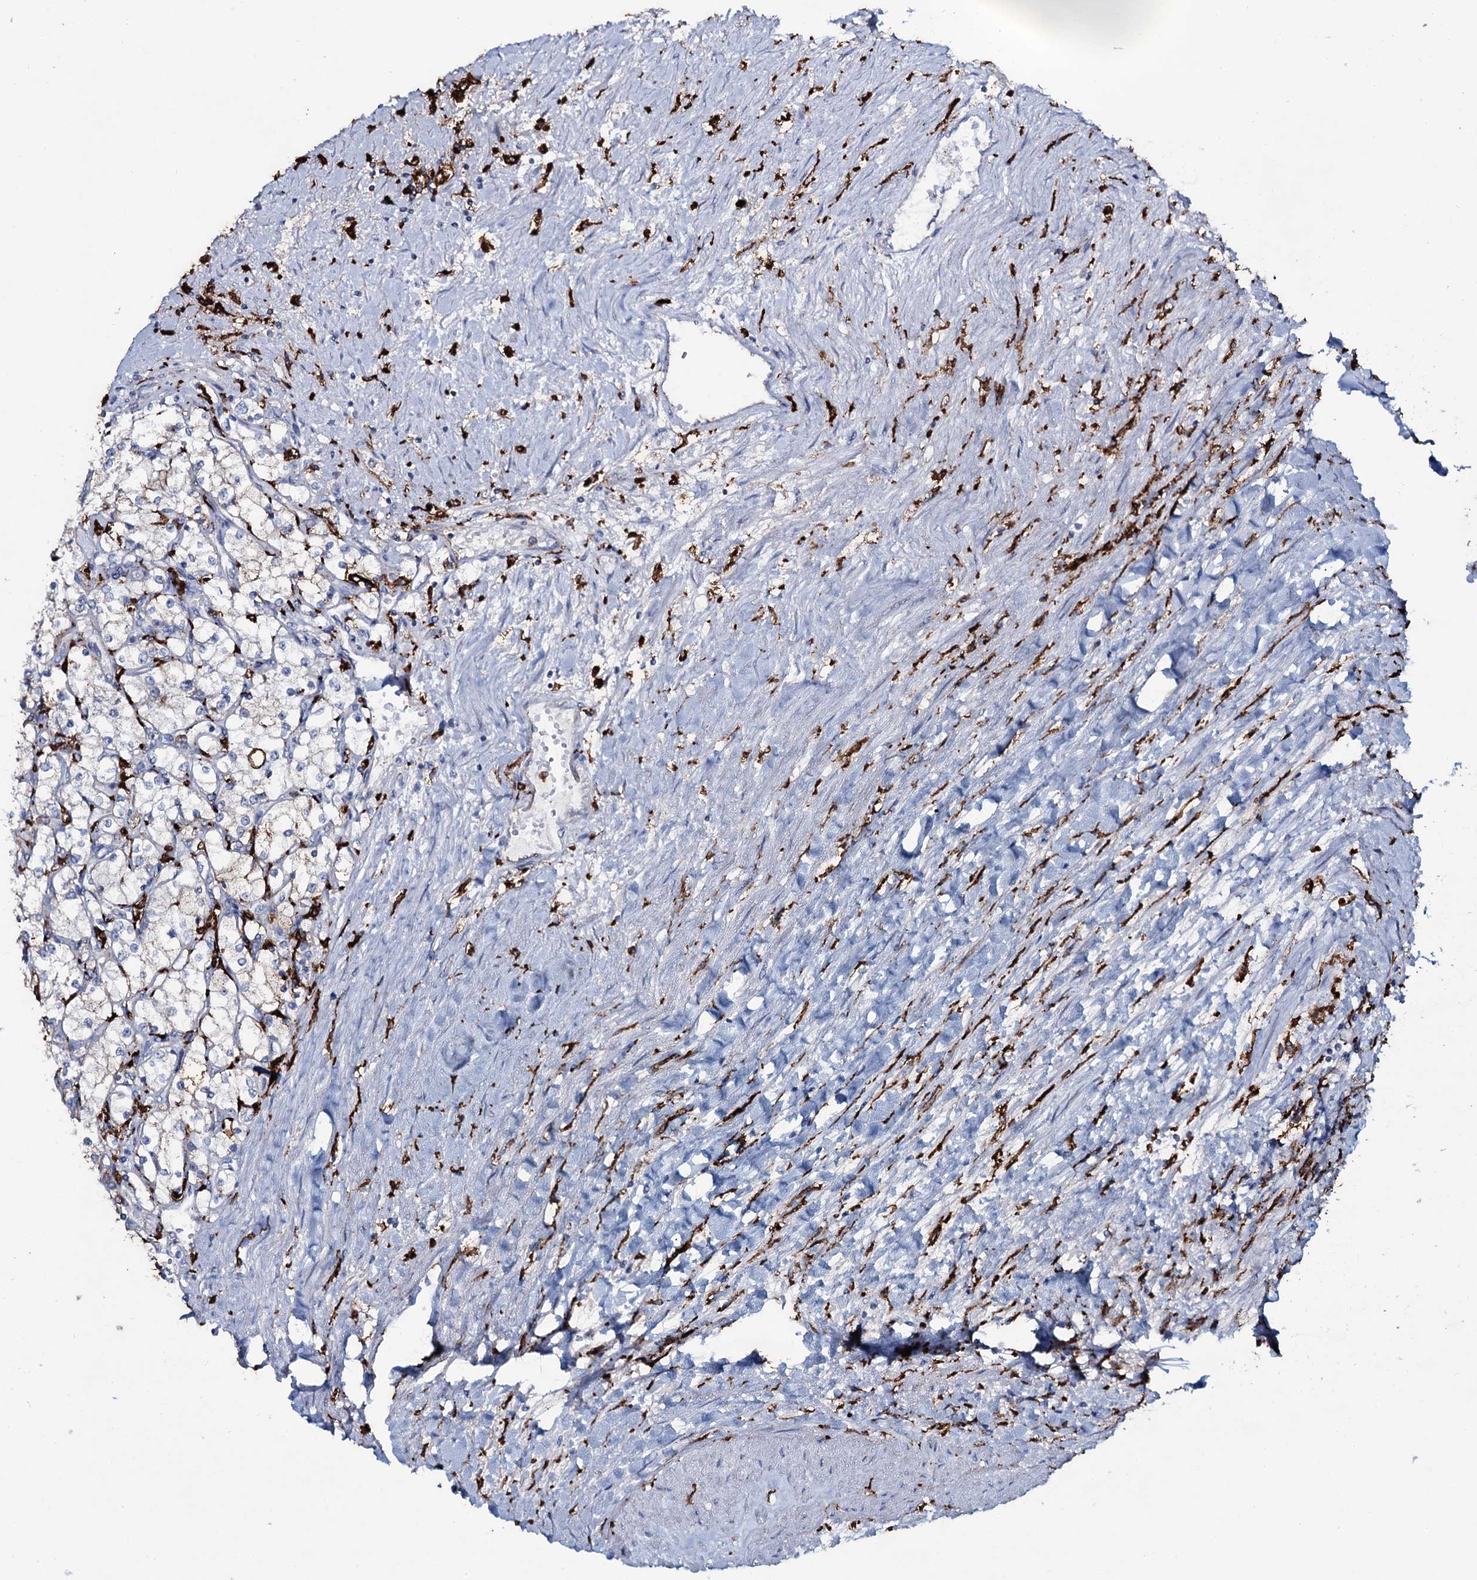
{"staining": {"intensity": "negative", "quantity": "none", "location": "none"}, "tissue": "renal cancer", "cell_type": "Tumor cells", "image_type": "cancer", "snomed": [{"axis": "morphology", "description": "Adenocarcinoma, NOS"}, {"axis": "topography", "description": "Kidney"}], "caption": "This is an IHC image of human renal cancer (adenocarcinoma). There is no staining in tumor cells.", "gene": "OSBPL2", "patient": {"sex": "male", "age": 80}}